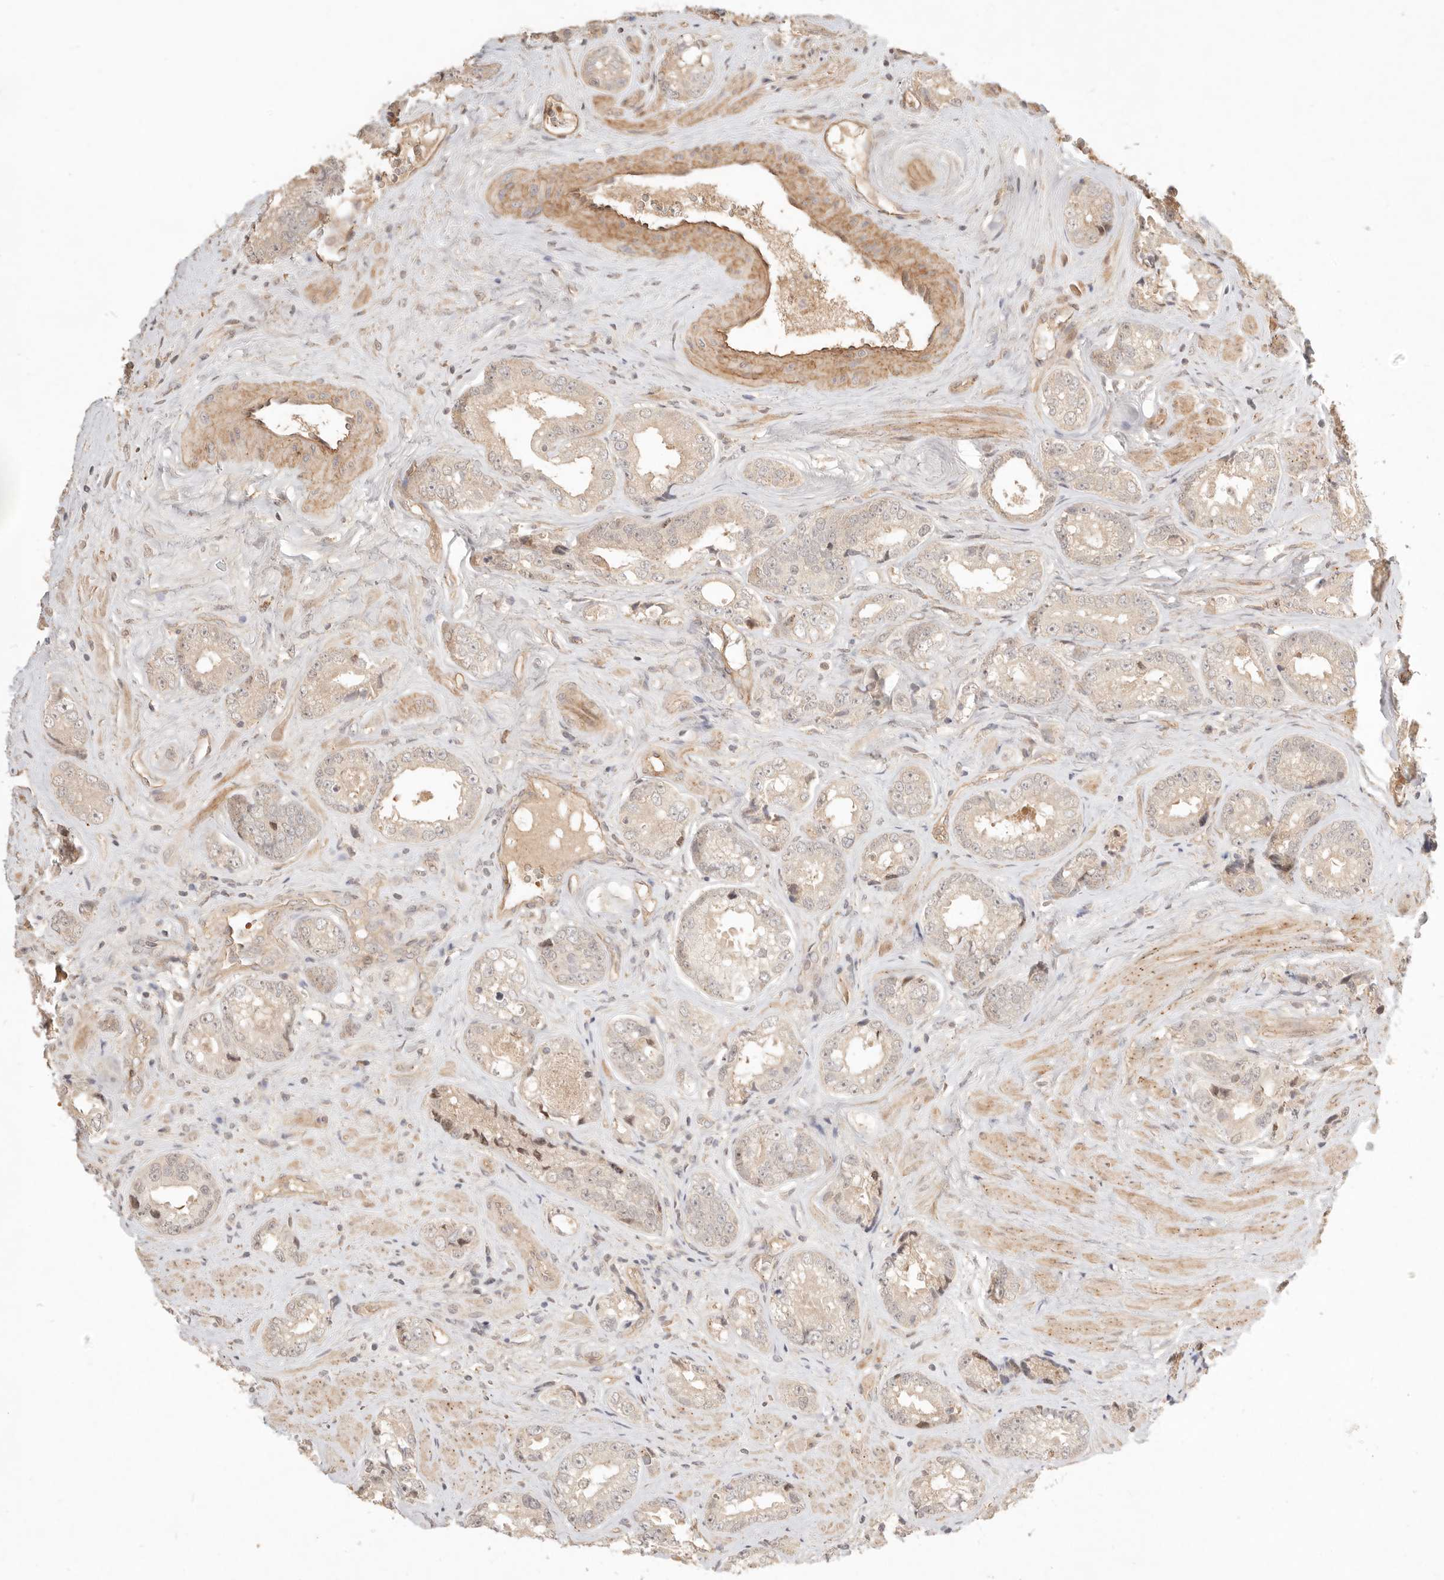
{"staining": {"intensity": "weak", "quantity": ">75%", "location": "nuclear"}, "tissue": "prostate cancer", "cell_type": "Tumor cells", "image_type": "cancer", "snomed": [{"axis": "morphology", "description": "Adenocarcinoma, High grade"}, {"axis": "topography", "description": "Prostate"}], "caption": "Immunohistochemistry (IHC) (DAB (3,3'-diaminobenzidine)) staining of human prostate cancer demonstrates weak nuclear protein positivity in approximately >75% of tumor cells. (brown staining indicates protein expression, while blue staining denotes nuclei).", "gene": "MEP1A", "patient": {"sex": "male", "age": 61}}